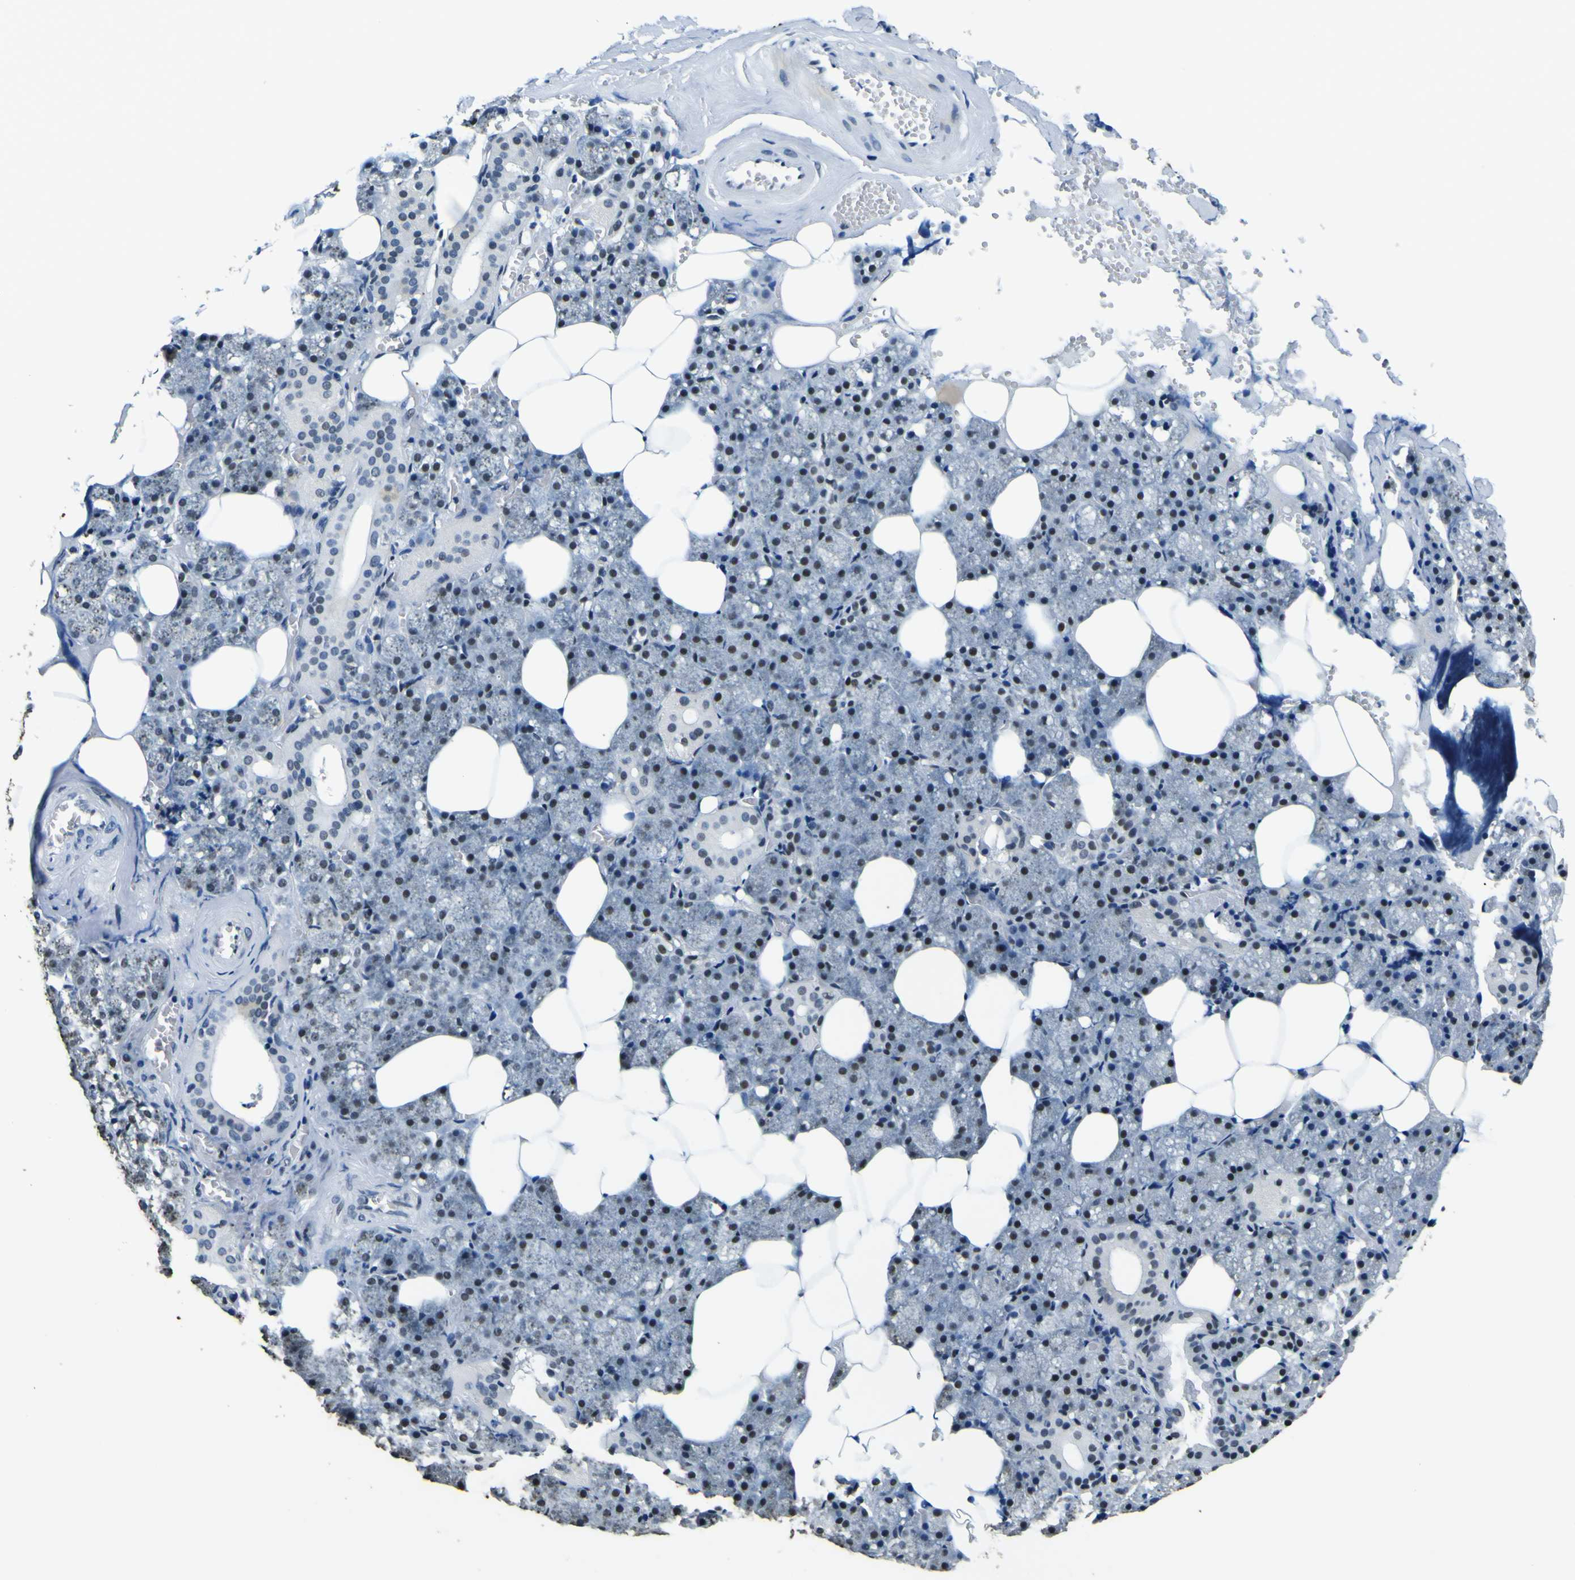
{"staining": {"intensity": "strong", "quantity": "25%-75%", "location": "nuclear"}, "tissue": "salivary gland", "cell_type": "Glandular cells", "image_type": "normal", "snomed": [{"axis": "morphology", "description": "Normal tissue, NOS"}, {"axis": "topography", "description": "Salivary gland"}], "caption": "A high-resolution photomicrograph shows immunohistochemistry (IHC) staining of normal salivary gland, which shows strong nuclear positivity in about 25%-75% of glandular cells. (DAB IHC with brightfield microscopy, high magnification).", "gene": "SP1", "patient": {"sex": "male", "age": 62}}